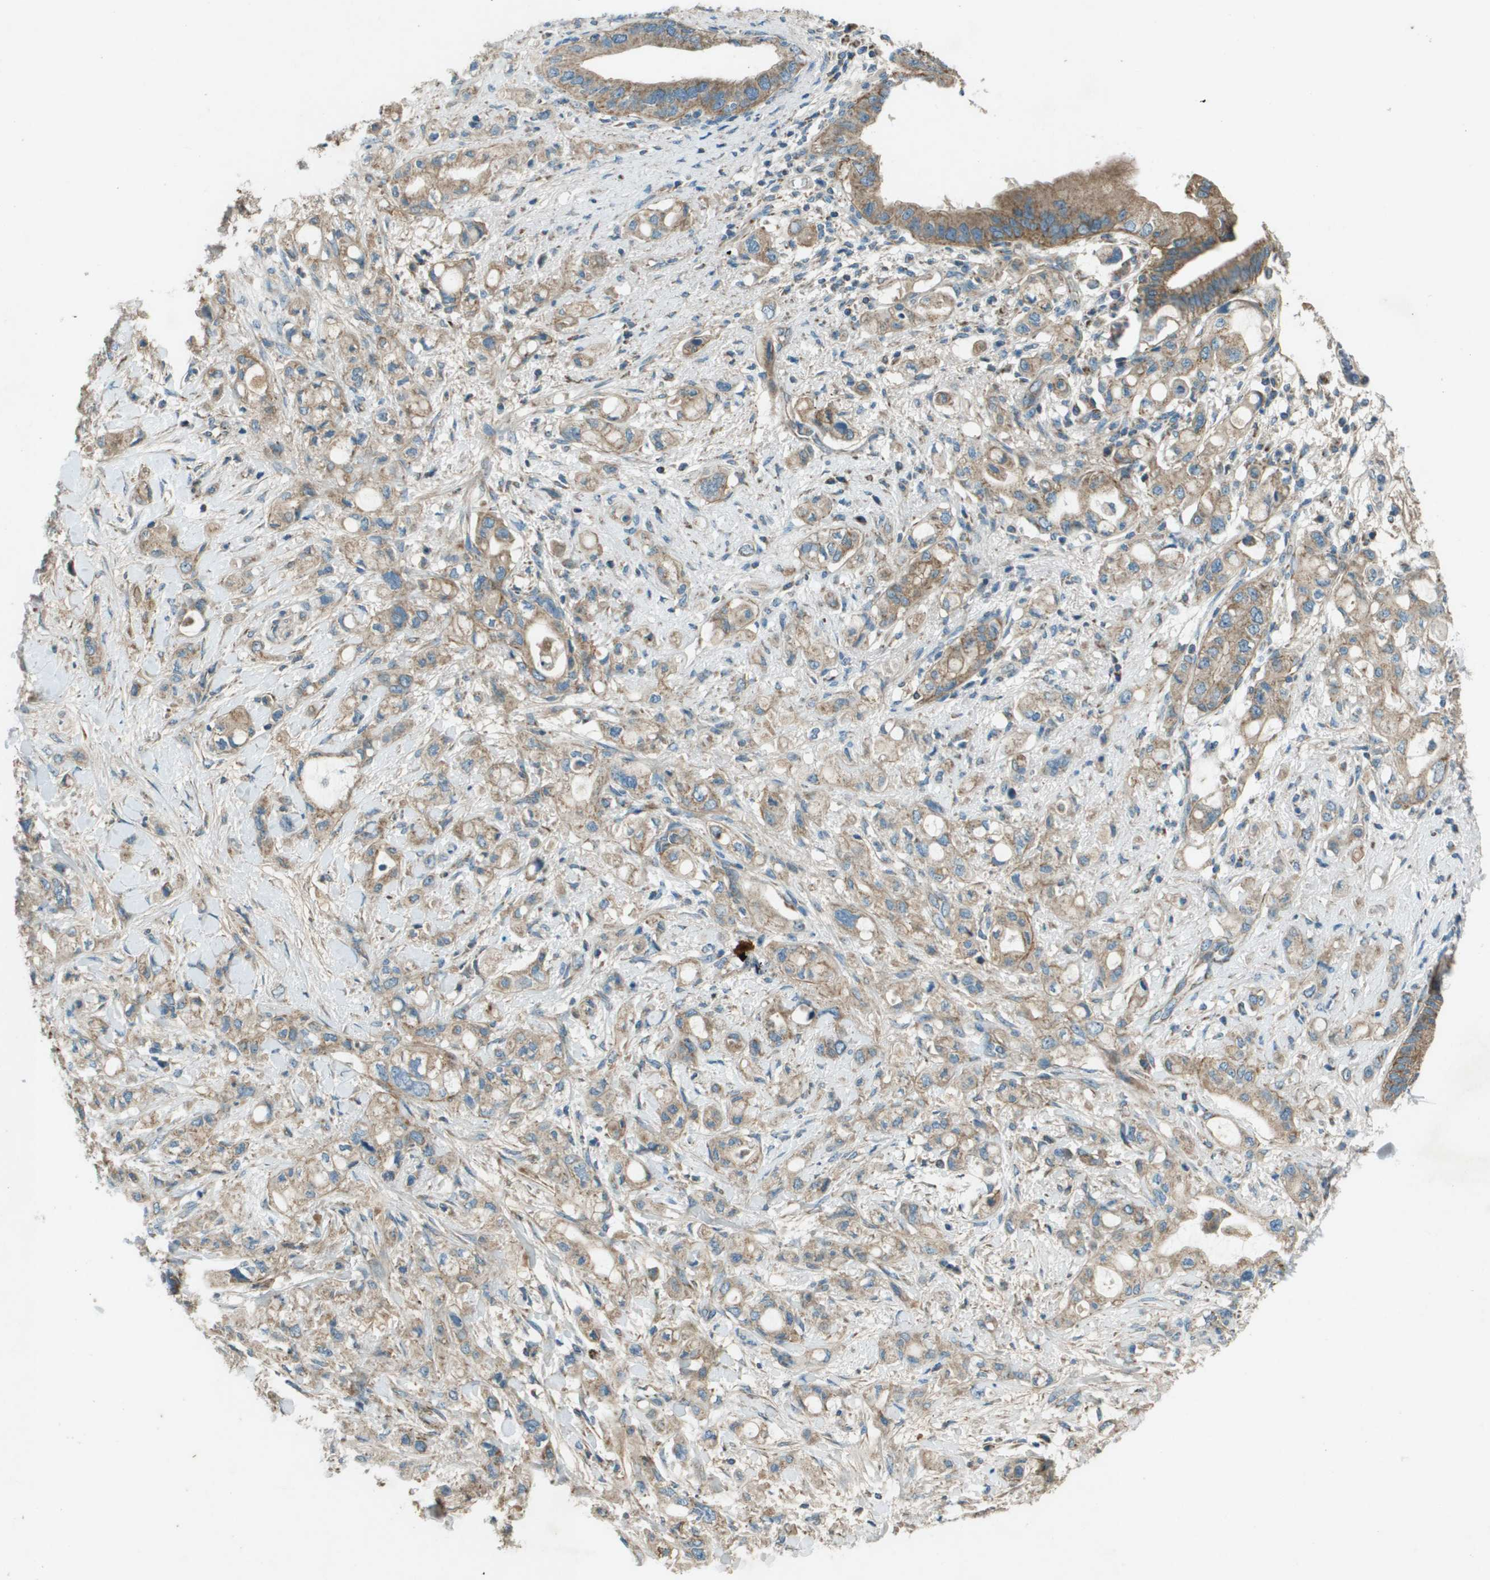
{"staining": {"intensity": "moderate", "quantity": ">75%", "location": "cytoplasmic/membranous"}, "tissue": "pancreatic cancer", "cell_type": "Tumor cells", "image_type": "cancer", "snomed": [{"axis": "morphology", "description": "Adenocarcinoma, NOS"}, {"axis": "topography", "description": "Pancreas"}], "caption": "Brown immunohistochemical staining in human adenocarcinoma (pancreatic) reveals moderate cytoplasmic/membranous expression in about >75% of tumor cells.", "gene": "MIGA1", "patient": {"sex": "female", "age": 56}}